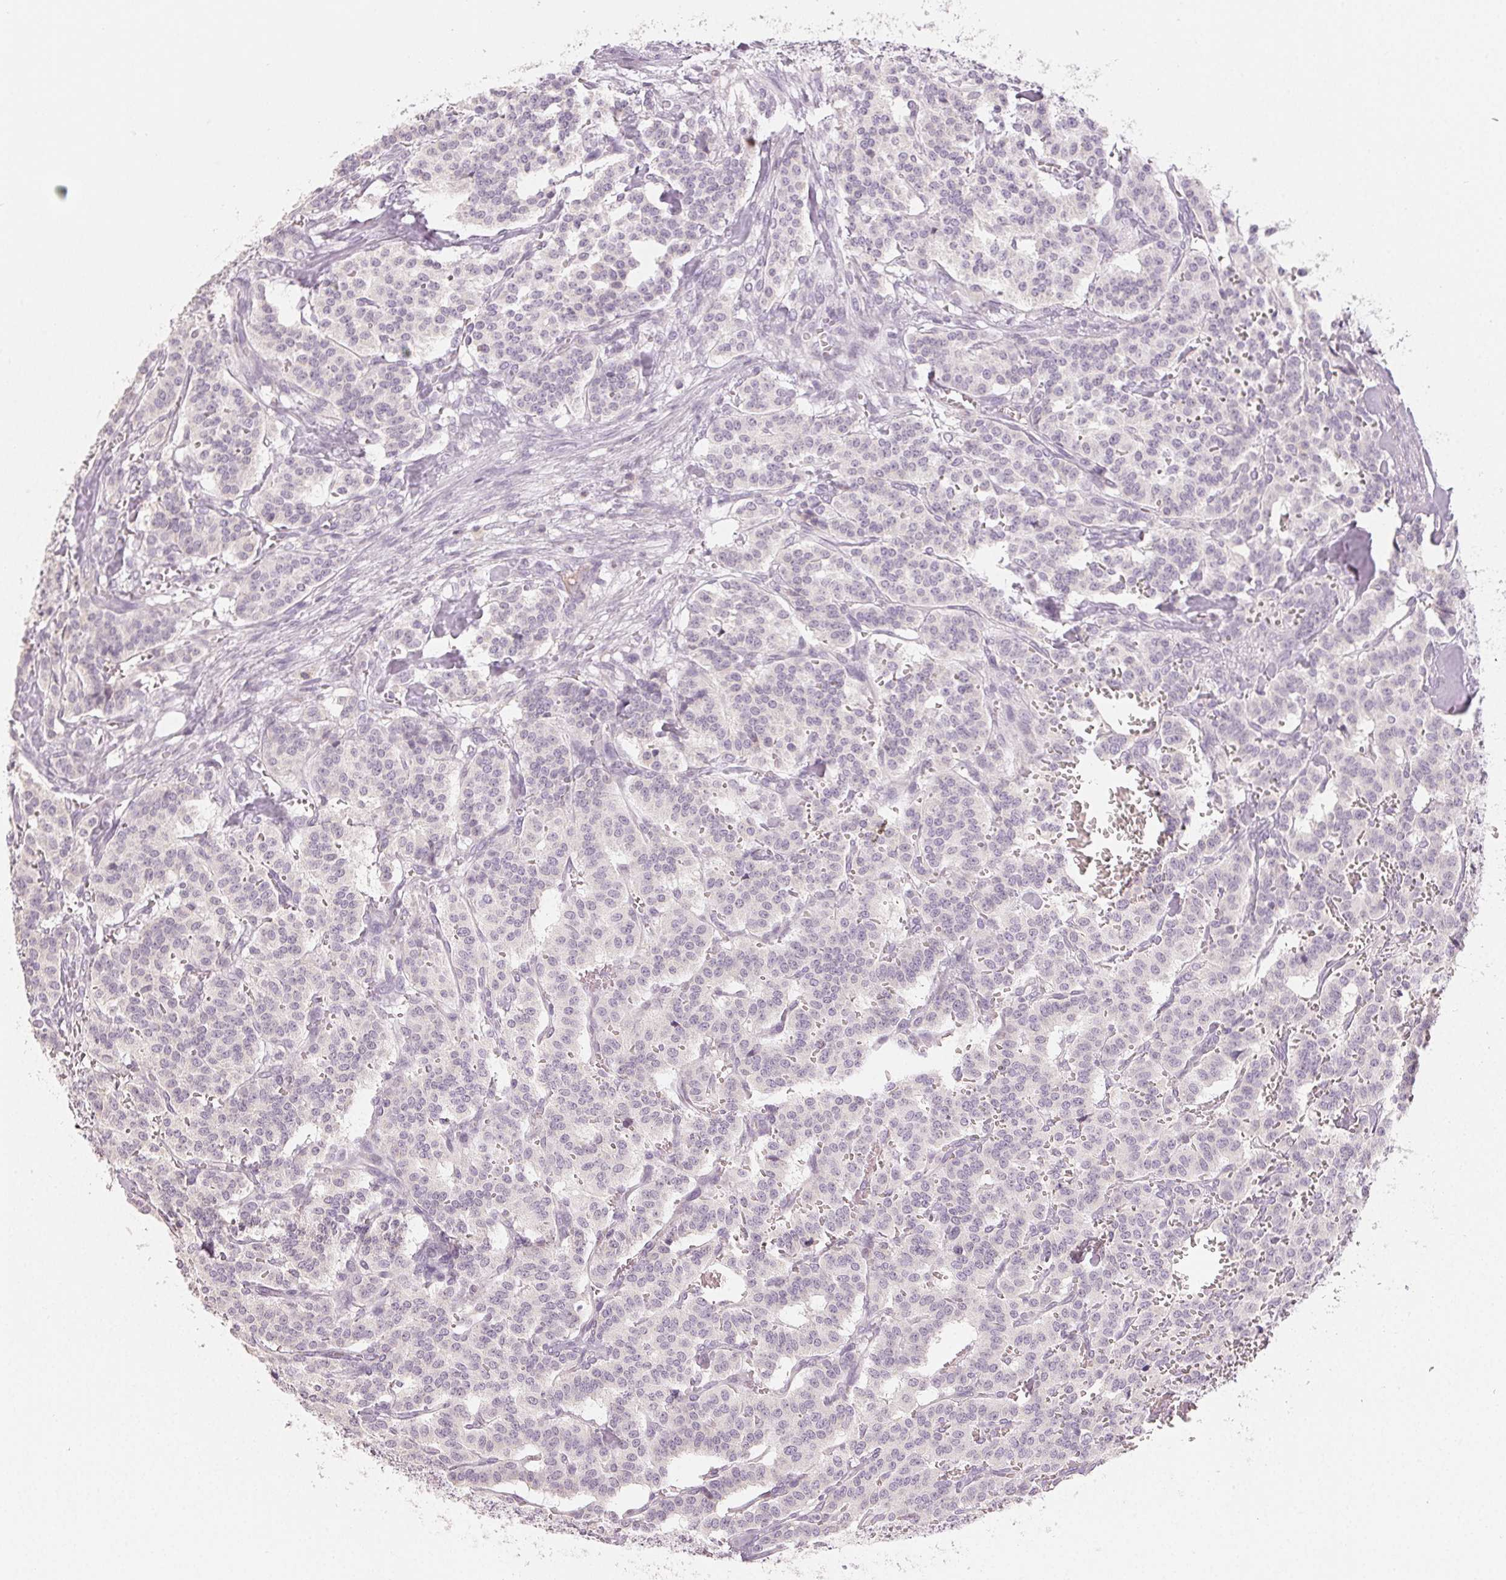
{"staining": {"intensity": "negative", "quantity": "none", "location": "none"}, "tissue": "carcinoid", "cell_type": "Tumor cells", "image_type": "cancer", "snomed": [{"axis": "morphology", "description": "Normal tissue, NOS"}, {"axis": "morphology", "description": "Carcinoid, malignant, NOS"}, {"axis": "topography", "description": "Lung"}], "caption": "Image shows no protein expression in tumor cells of carcinoid tissue.", "gene": "LVRN", "patient": {"sex": "female", "age": 46}}